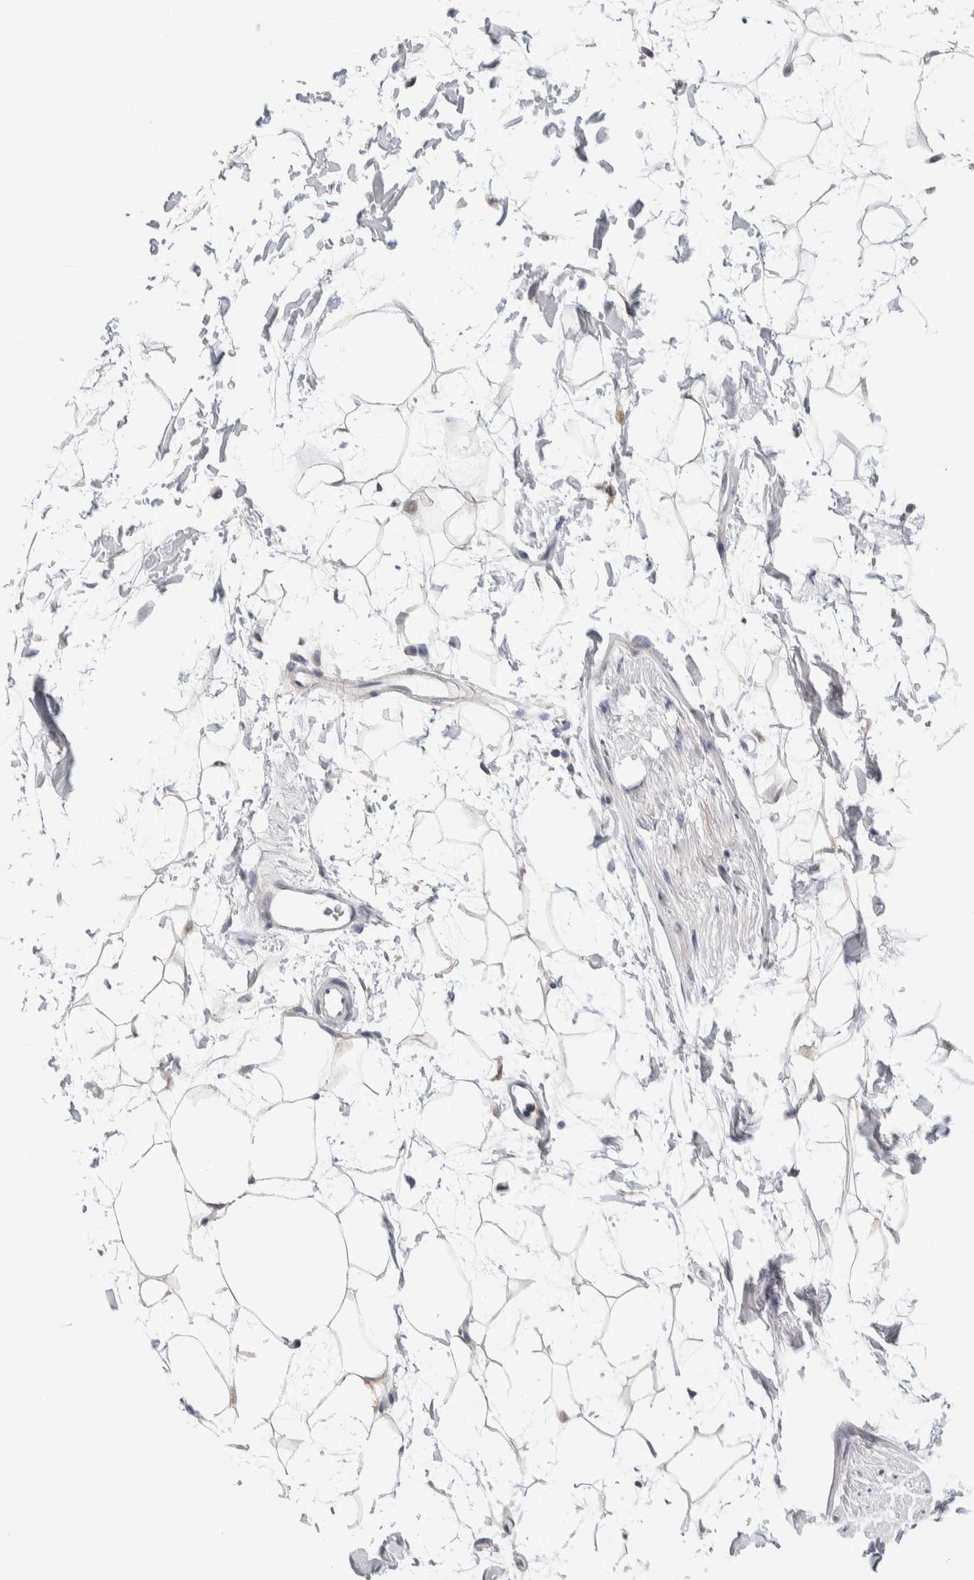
{"staining": {"intensity": "negative", "quantity": "none", "location": "none"}, "tissue": "adipose tissue", "cell_type": "Adipocytes", "image_type": "normal", "snomed": [{"axis": "morphology", "description": "Normal tissue, NOS"}, {"axis": "topography", "description": "Soft tissue"}], "caption": "Histopathology image shows no protein staining in adipocytes of unremarkable adipose tissue.", "gene": "DNAJB6", "patient": {"sex": "male", "age": 72}}